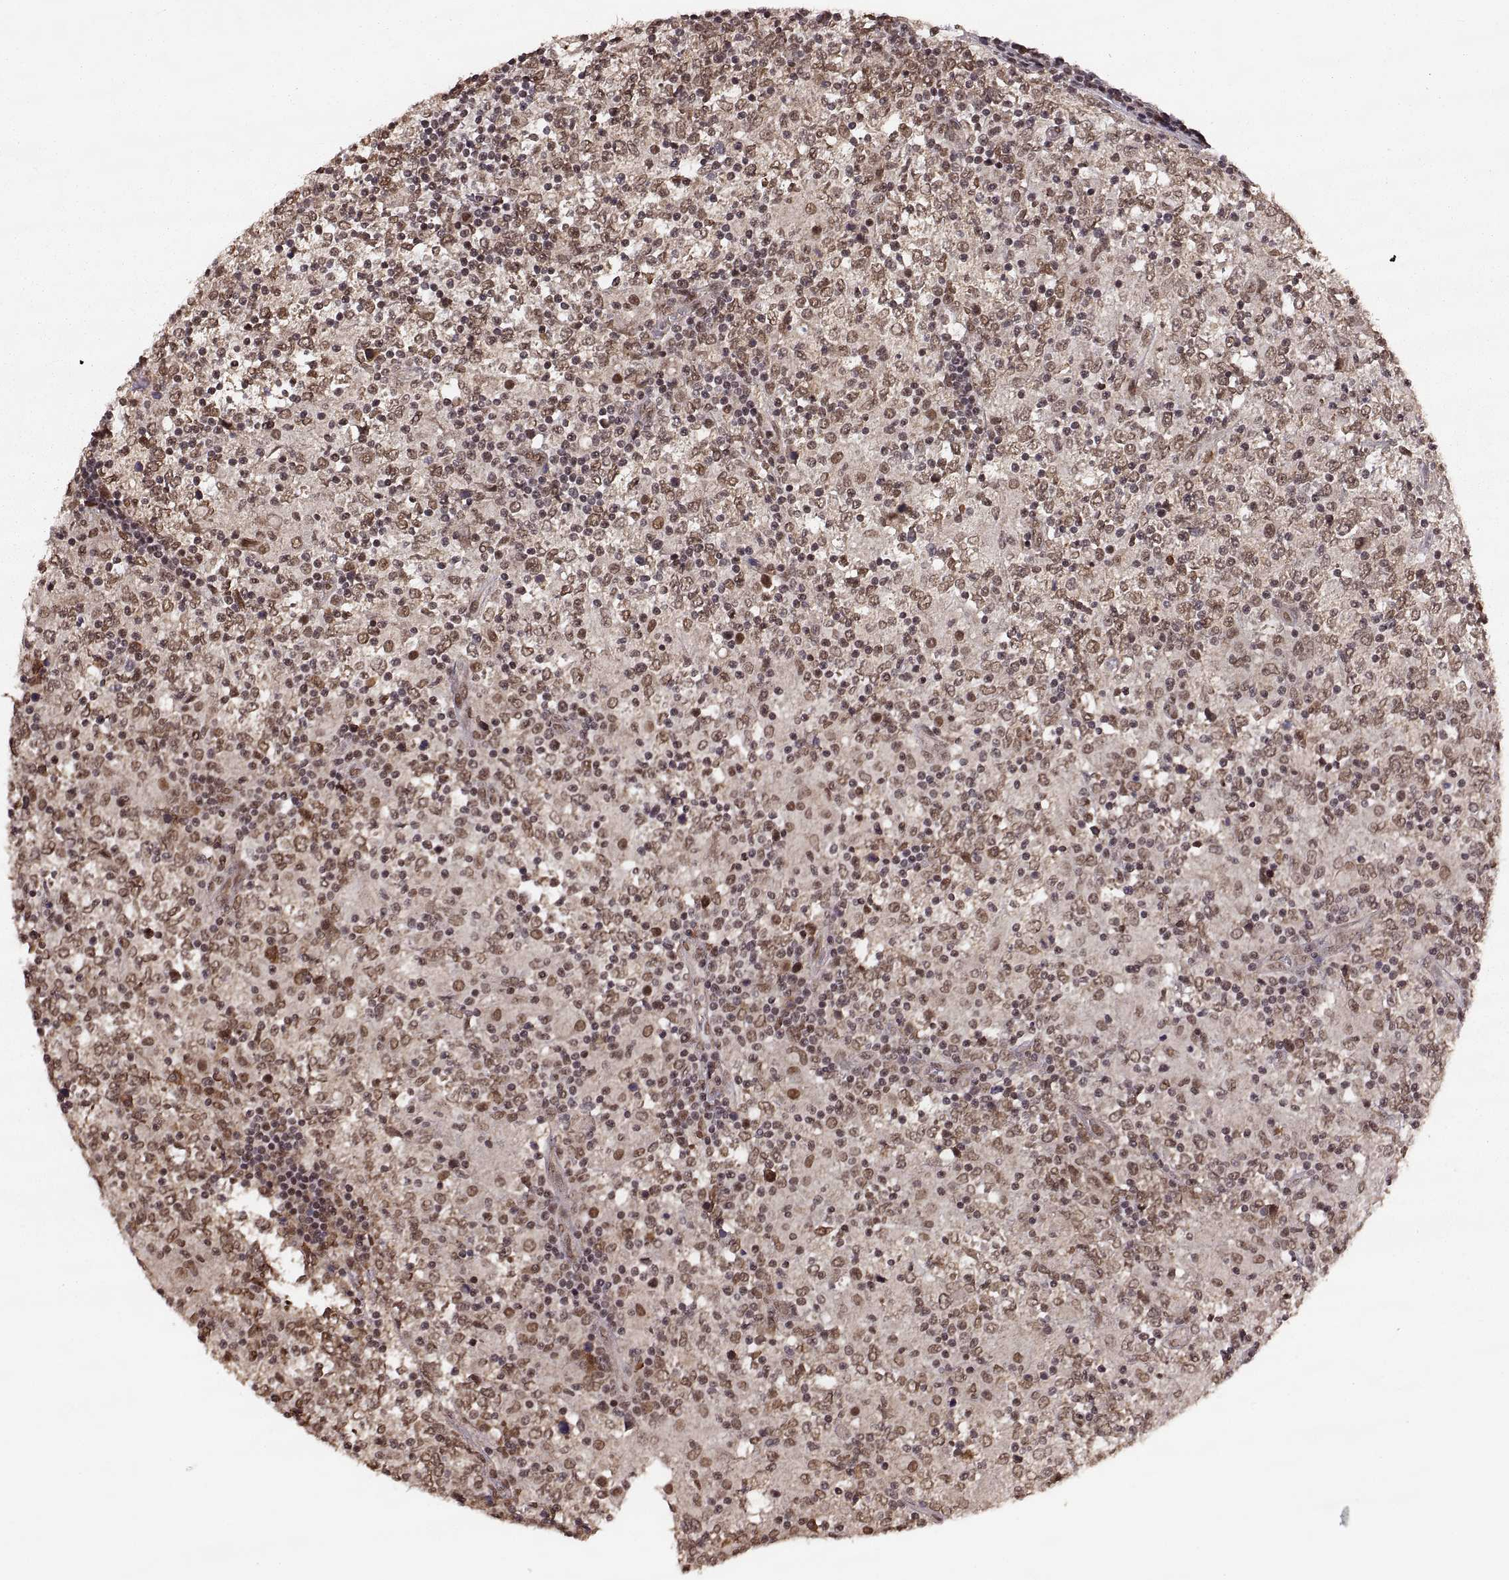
{"staining": {"intensity": "moderate", "quantity": ">75%", "location": "cytoplasmic/membranous,nuclear"}, "tissue": "lymphoma", "cell_type": "Tumor cells", "image_type": "cancer", "snomed": [{"axis": "morphology", "description": "Malignant lymphoma, non-Hodgkin's type, High grade"}, {"axis": "topography", "description": "Lymph node"}], "caption": "Tumor cells demonstrate moderate cytoplasmic/membranous and nuclear expression in approximately >75% of cells in lymphoma. The staining is performed using DAB brown chromogen to label protein expression. The nuclei are counter-stained blue using hematoxylin.", "gene": "RFT1", "patient": {"sex": "female", "age": 84}}